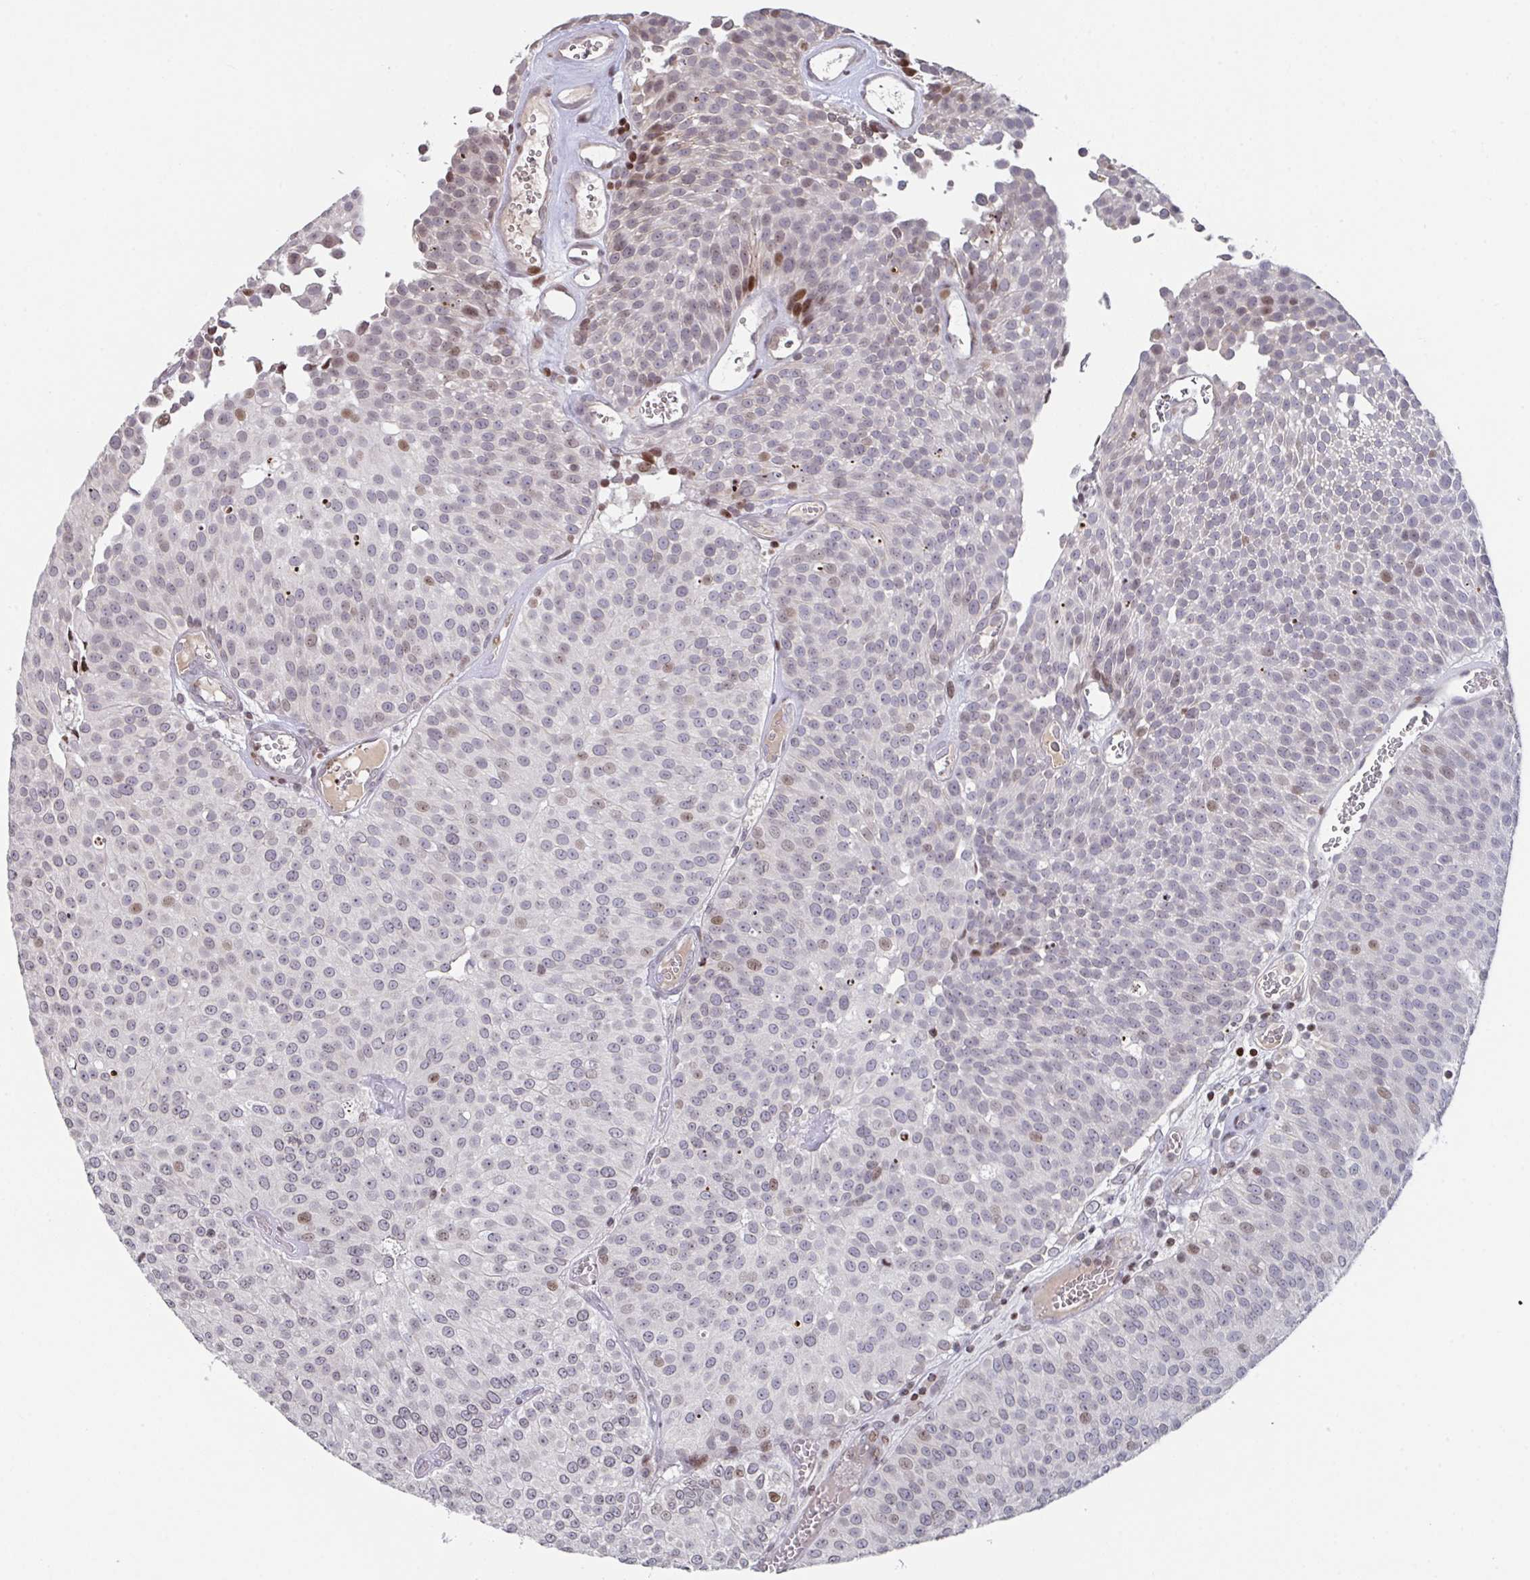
{"staining": {"intensity": "moderate", "quantity": "<25%", "location": "nuclear"}, "tissue": "urothelial cancer", "cell_type": "Tumor cells", "image_type": "cancer", "snomed": [{"axis": "morphology", "description": "Urothelial carcinoma, Low grade"}, {"axis": "topography", "description": "Urinary bladder"}], "caption": "Protein positivity by immunohistochemistry (IHC) demonstrates moderate nuclear expression in about <25% of tumor cells in urothelial carcinoma (low-grade).", "gene": "PCDHB8", "patient": {"sex": "female", "age": 79}}